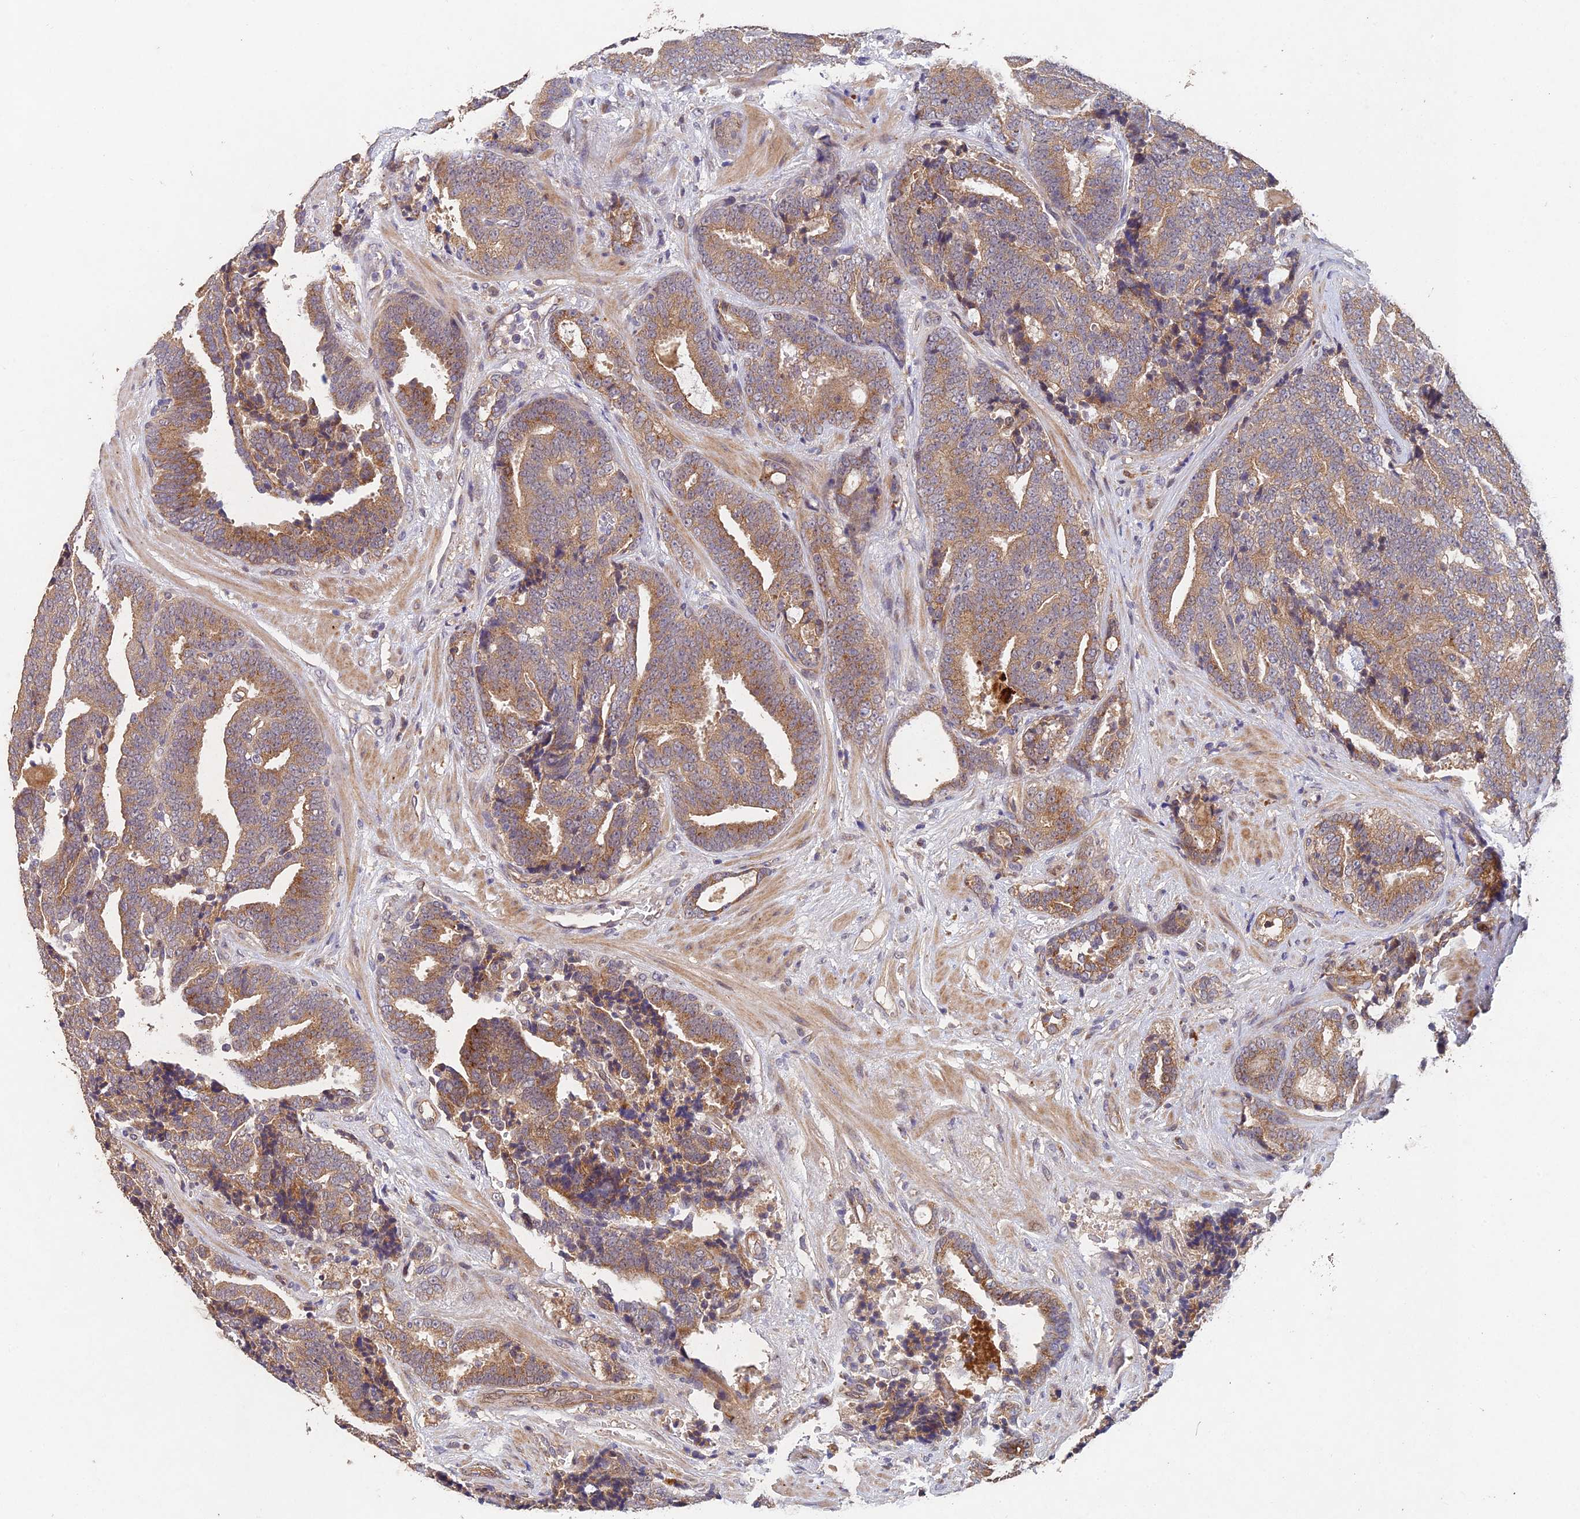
{"staining": {"intensity": "moderate", "quantity": ">75%", "location": "cytoplasmic/membranous"}, "tissue": "prostate cancer", "cell_type": "Tumor cells", "image_type": "cancer", "snomed": [{"axis": "morphology", "description": "Adenocarcinoma, High grade"}, {"axis": "topography", "description": "Prostate and seminal vesicle, NOS"}], "caption": "Tumor cells demonstrate medium levels of moderate cytoplasmic/membranous expression in approximately >75% of cells in human high-grade adenocarcinoma (prostate).", "gene": "NSMCE1", "patient": {"sex": "male", "age": 67}}